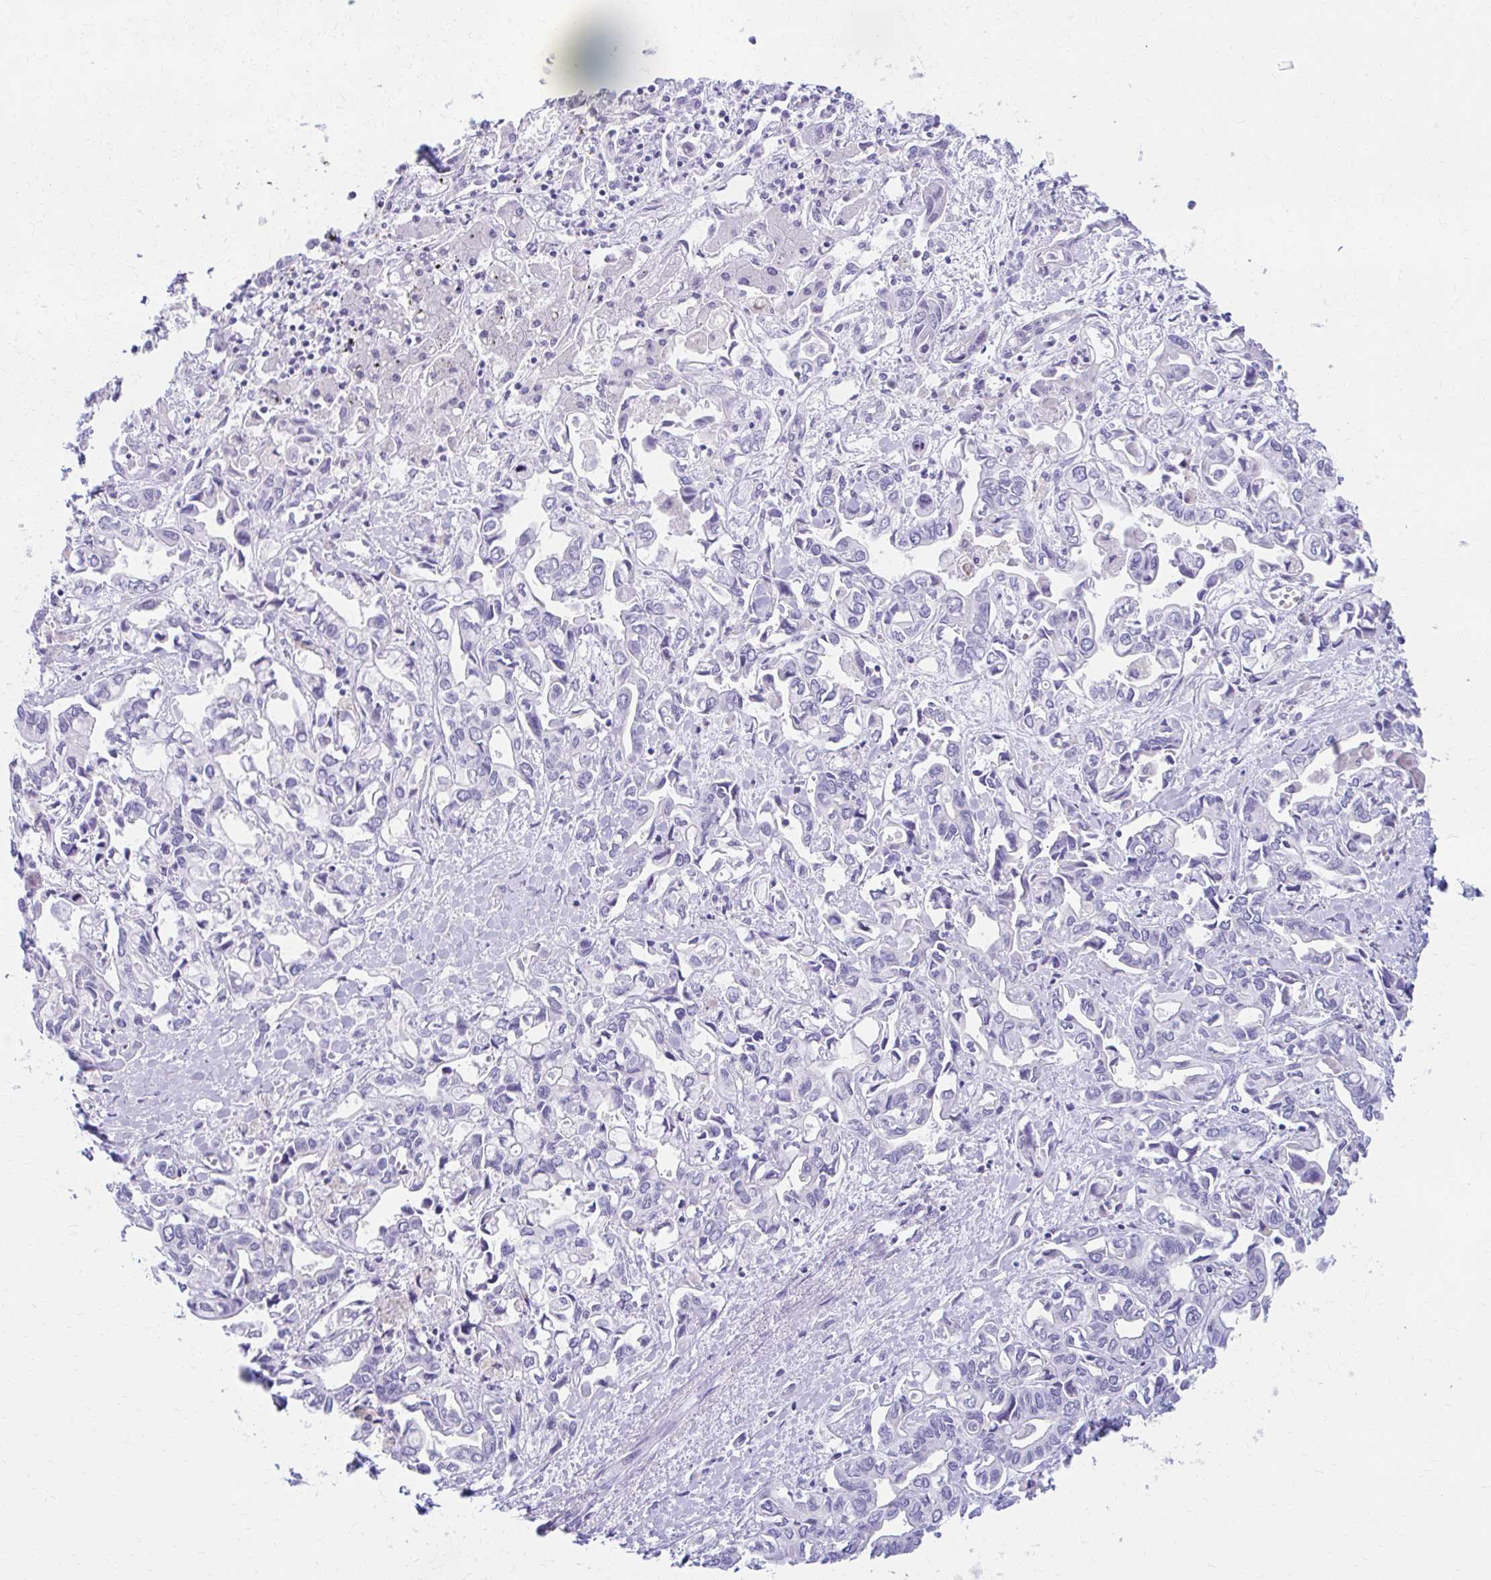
{"staining": {"intensity": "negative", "quantity": "none", "location": "none"}, "tissue": "liver cancer", "cell_type": "Tumor cells", "image_type": "cancer", "snomed": [{"axis": "morphology", "description": "Cholangiocarcinoma"}, {"axis": "topography", "description": "Liver"}], "caption": "IHC of human liver cancer (cholangiocarcinoma) exhibits no staining in tumor cells.", "gene": "FTSJ3", "patient": {"sex": "female", "age": 64}}